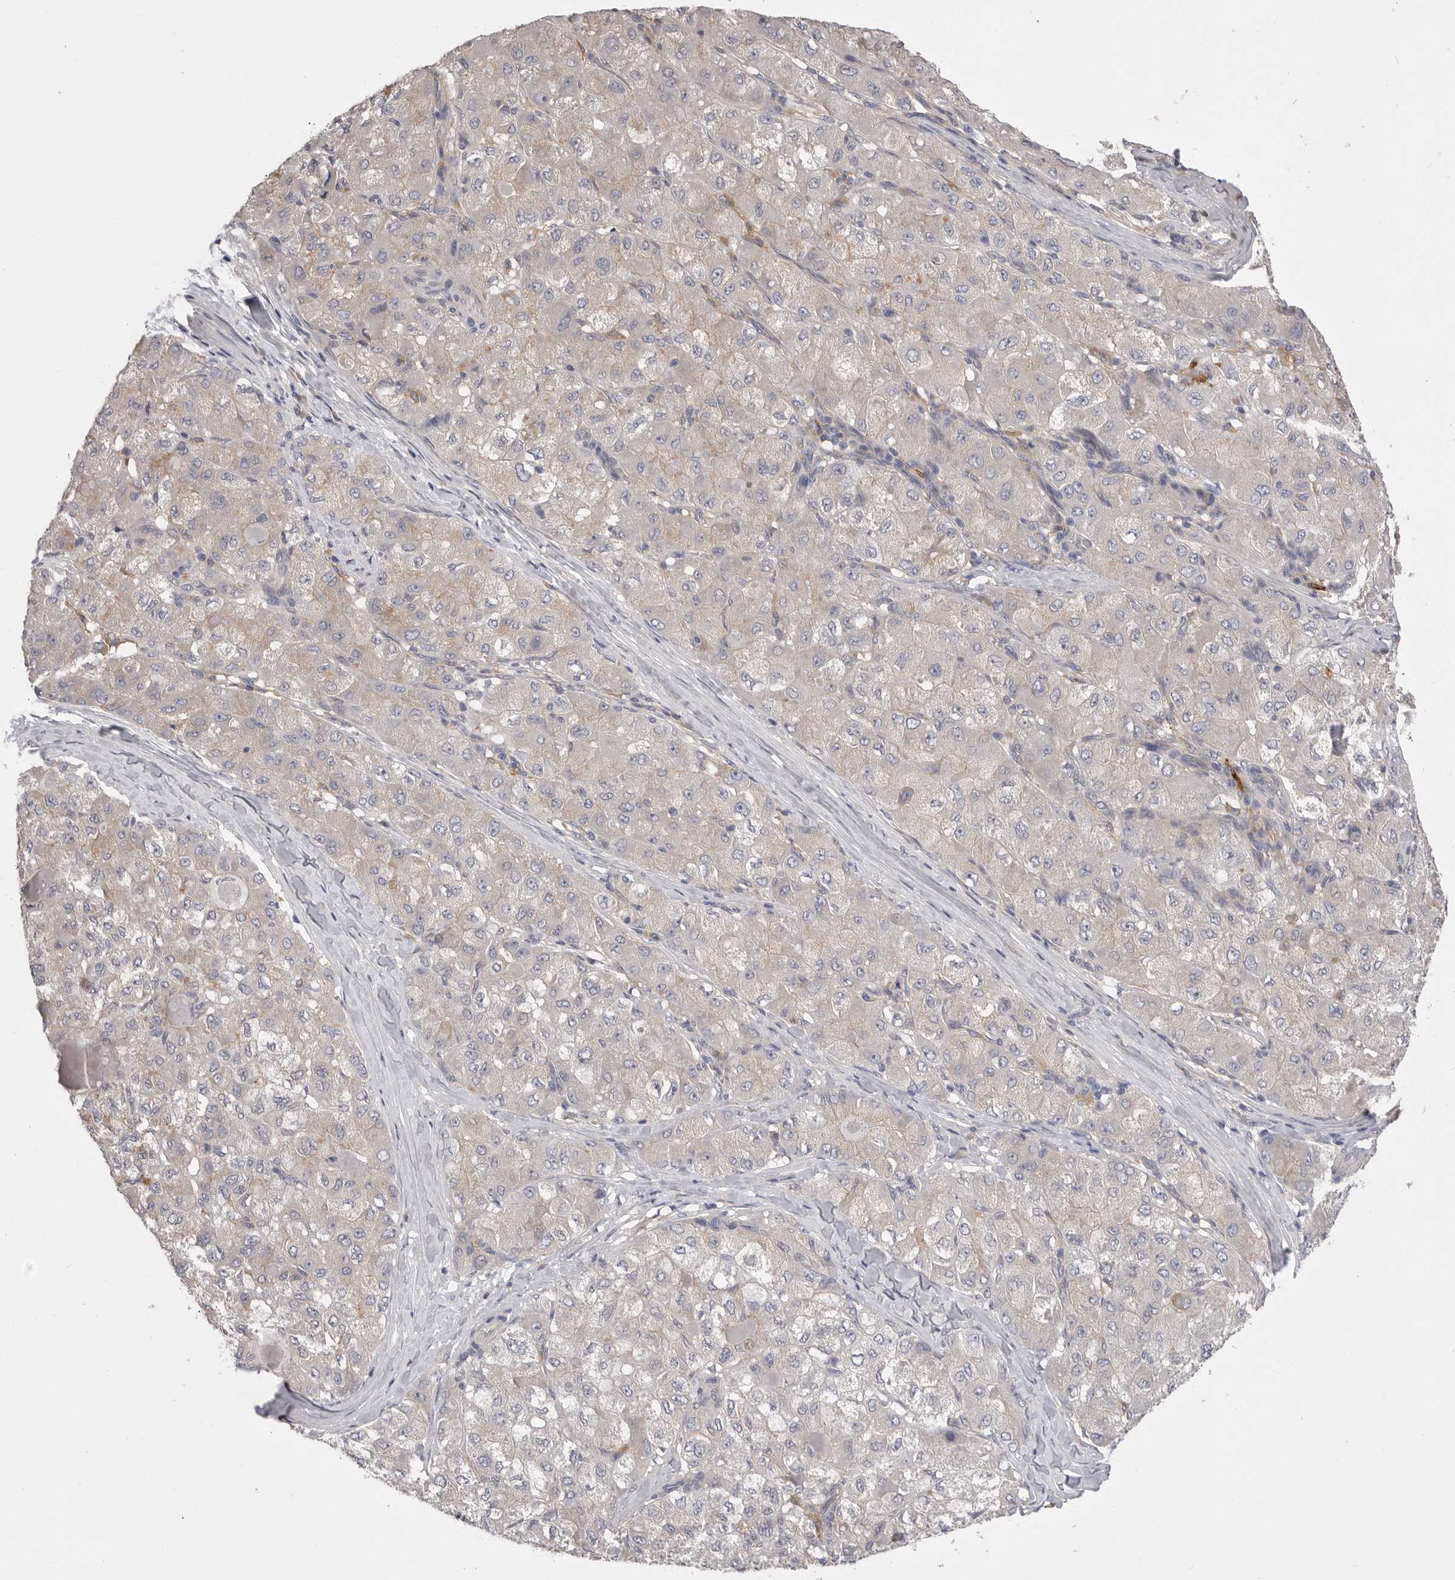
{"staining": {"intensity": "negative", "quantity": "none", "location": "none"}, "tissue": "liver cancer", "cell_type": "Tumor cells", "image_type": "cancer", "snomed": [{"axis": "morphology", "description": "Carcinoma, Hepatocellular, NOS"}, {"axis": "topography", "description": "Liver"}], "caption": "The image shows no staining of tumor cells in liver hepatocellular carcinoma.", "gene": "VAC14", "patient": {"sex": "male", "age": 80}}